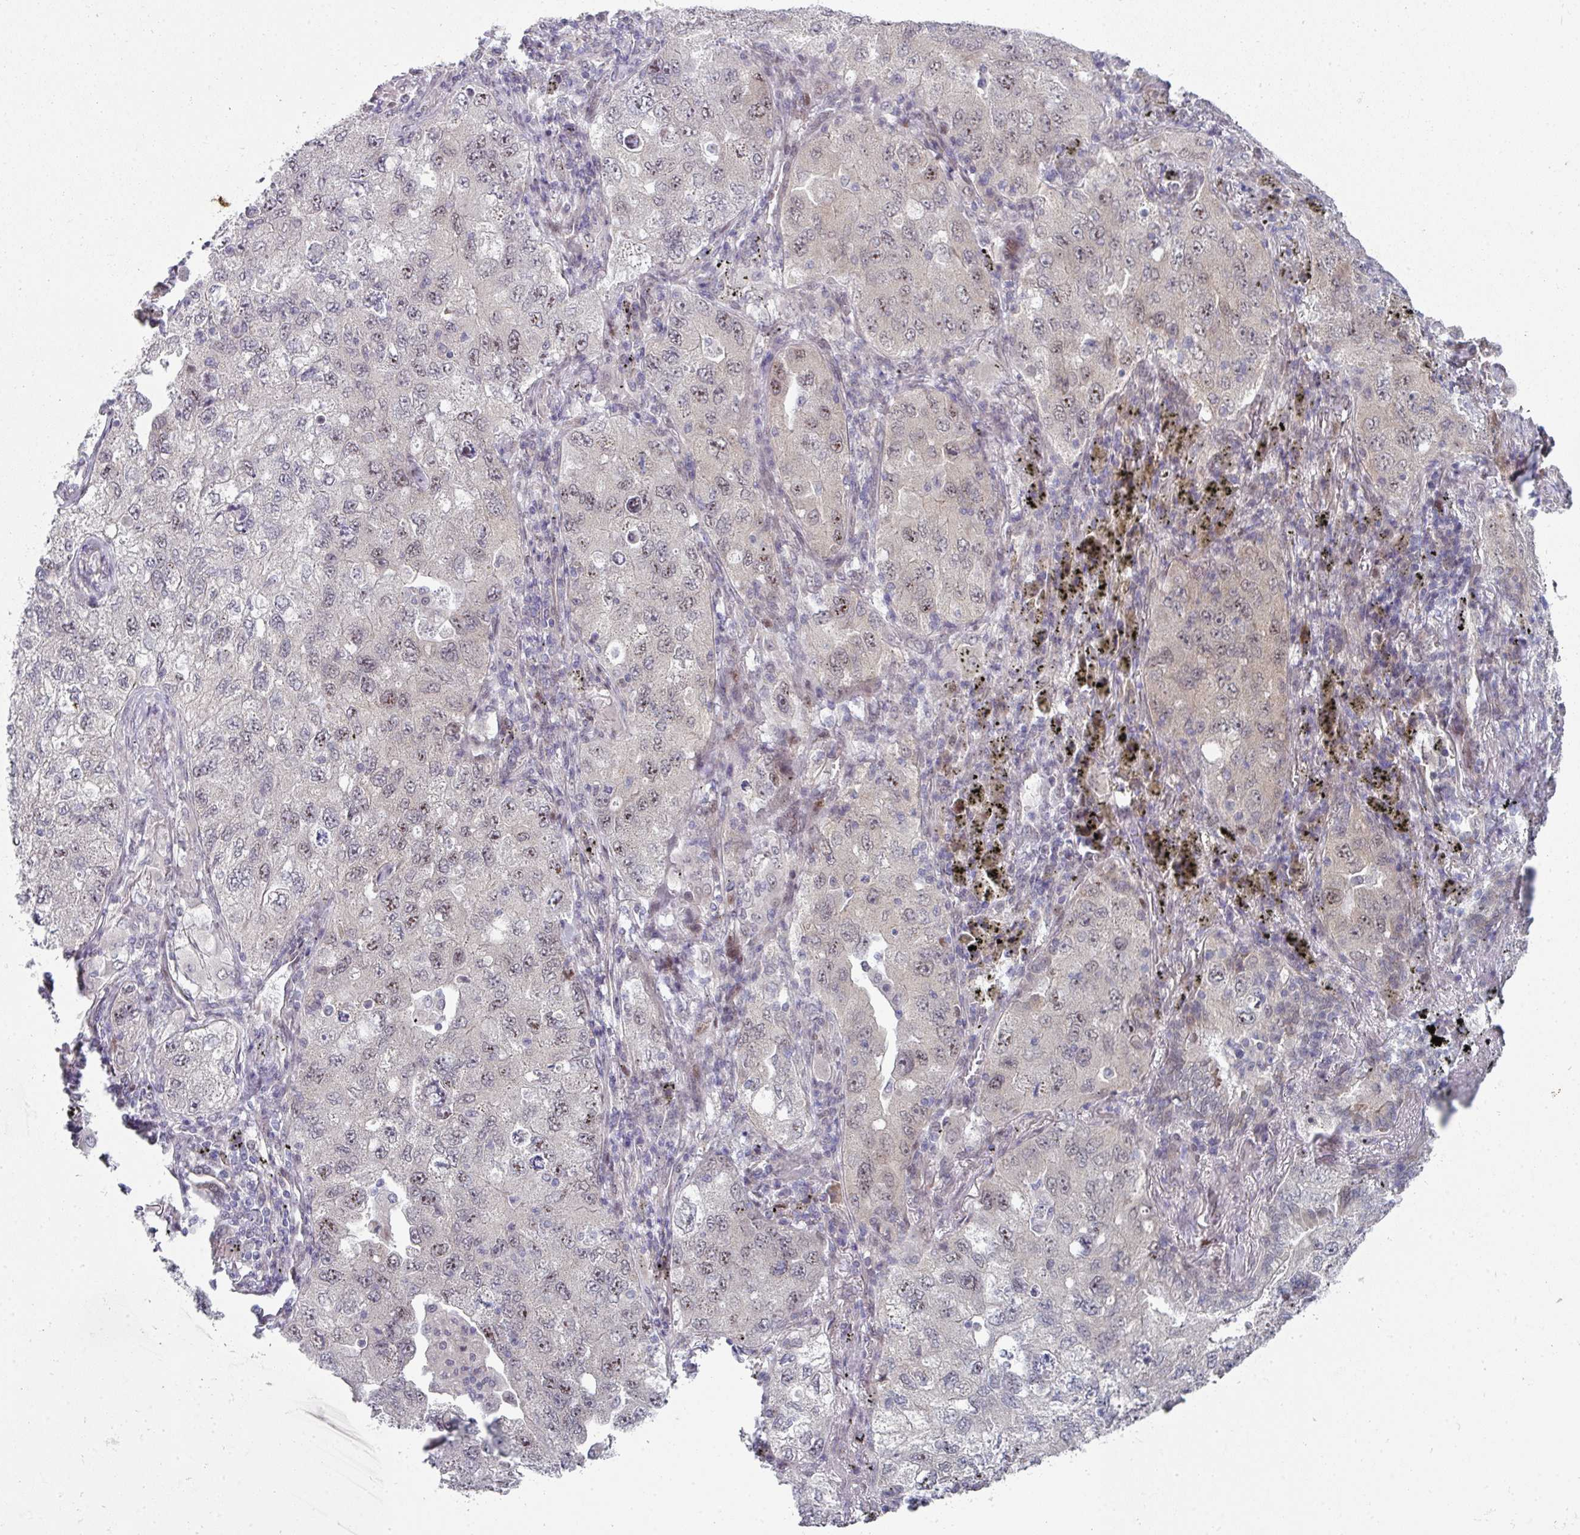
{"staining": {"intensity": "moderate", "quantity": "25%-75%", "location": "cytoplasmic/membranous,nuclear"}, "tissue": "lung cancer", "cell_type": "Tumor cells", "image_type": "cancer", "snomed": [{"axis": "morphology", "description": "Adenocarcinoma, NOS"}, {"axis": "topography", "description": "Lung"}], "caption": "Brown immunohistochemical staining in lung cancer (adenocarcinoma) reveals moderate cytoplasmic/membranous and nuclear expression in approximately 25%-75% of tumor cells. The protein of interest is shown in brown color, while the nuclei are stained blue.", "gene": "TMCC1", "patient": {"sex": "female", "age": 57}}